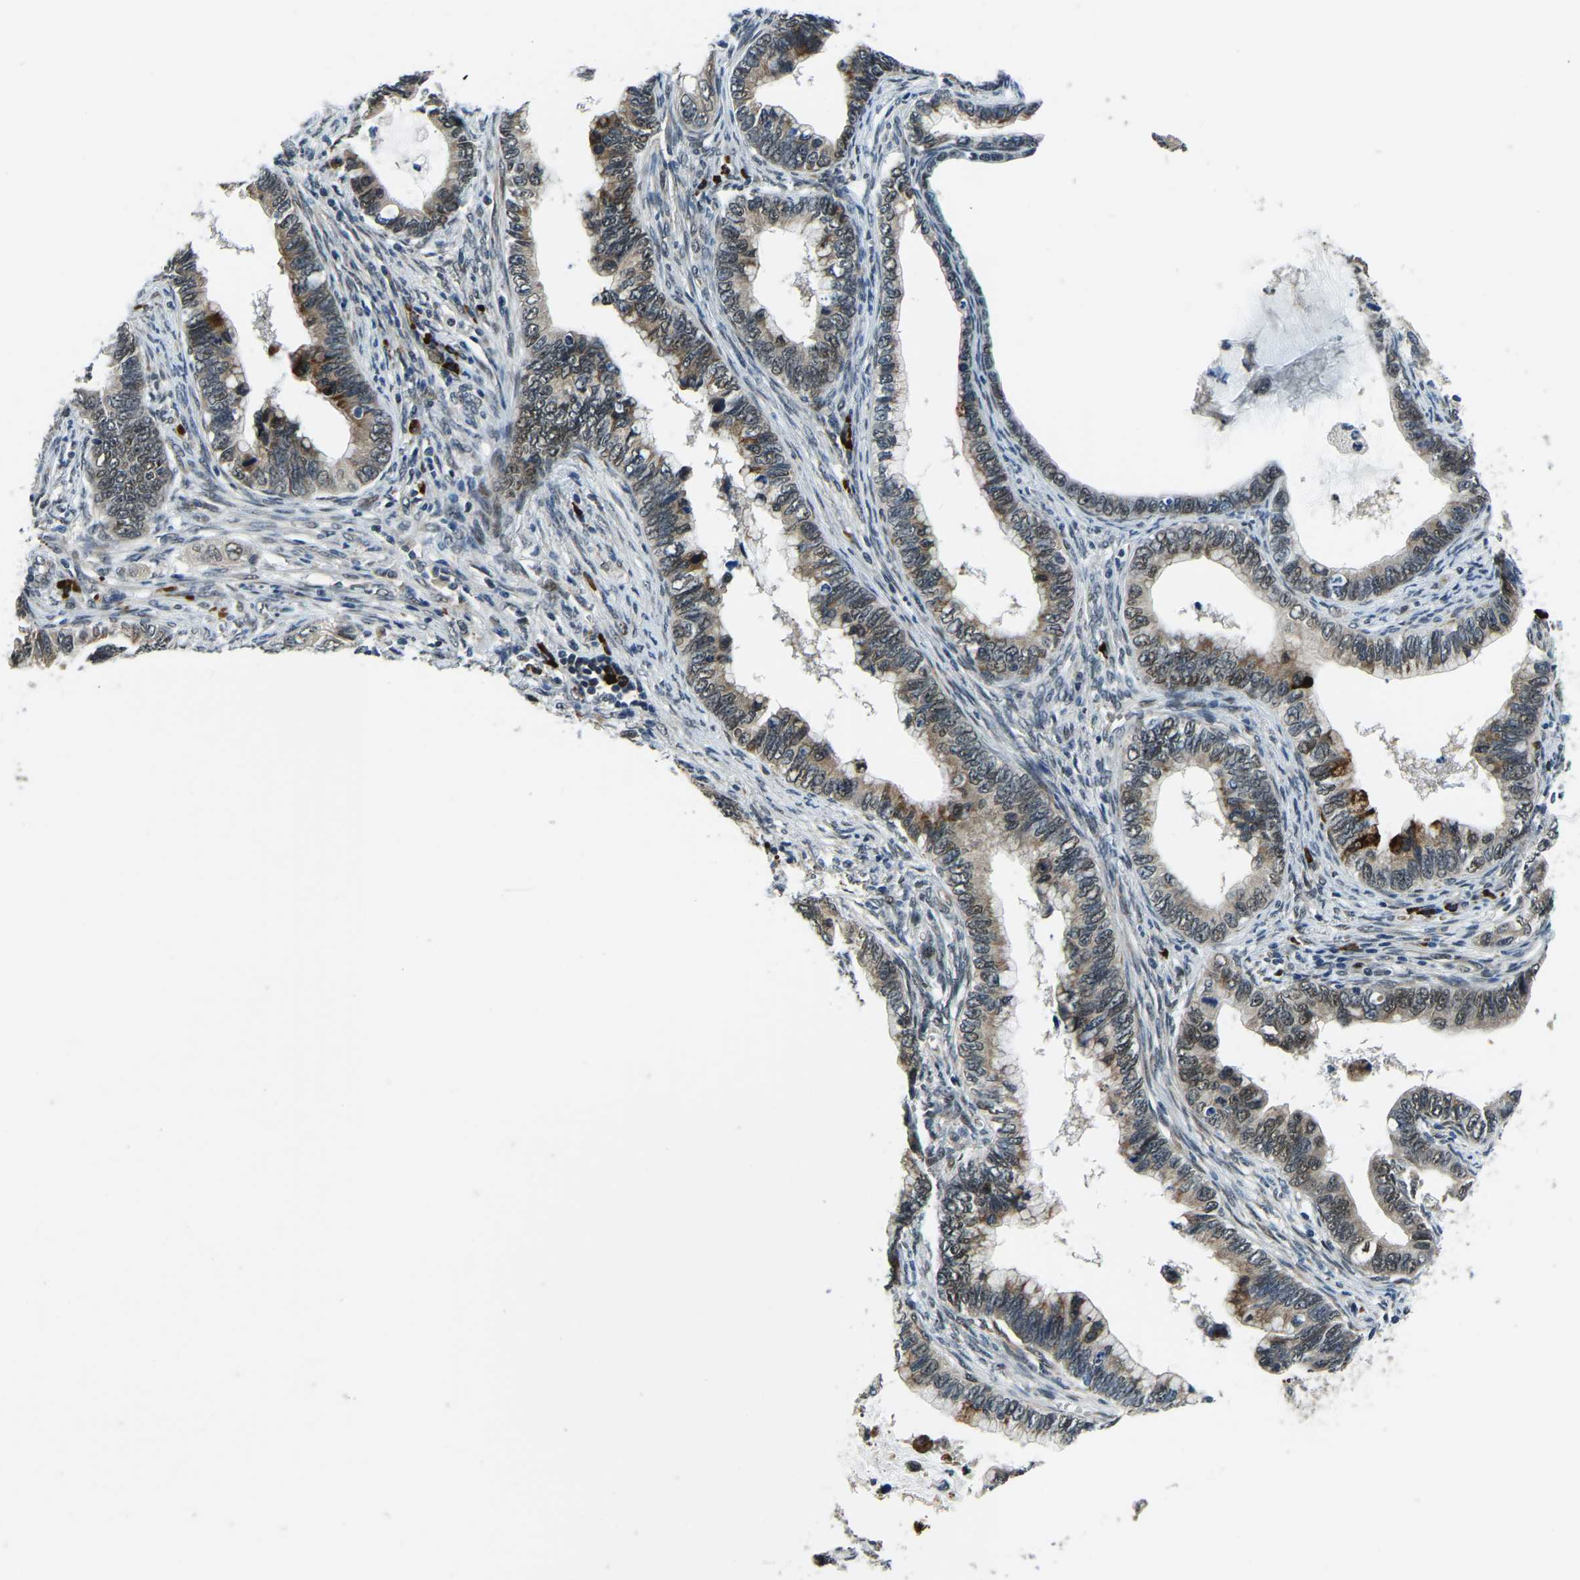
{"staining": {"intensity": "moderate", "quantity": ">75%", "location": "cytoplasmic/membranous"}, "tissue": "cervical cancer", "cell_type": "Tumor cells", "image_type": "cancer", "snomed": [{"axis": "morphology", "description": "Adenocarcinoma, NOS"}, {"axis": "topography", "description": "Cervix"}], "caption": "A medium amount of moderate cytoplasmic/membranous staining is appreciated in approximately >75% of tumor cells in cervical cancer tissue. (DAB (3,3'-diaminobenzidine) IHC, brown staining for protein, blue staining for nuclei).", "gene": "ING2", "patient": {"sex": "female", "age": 44}}